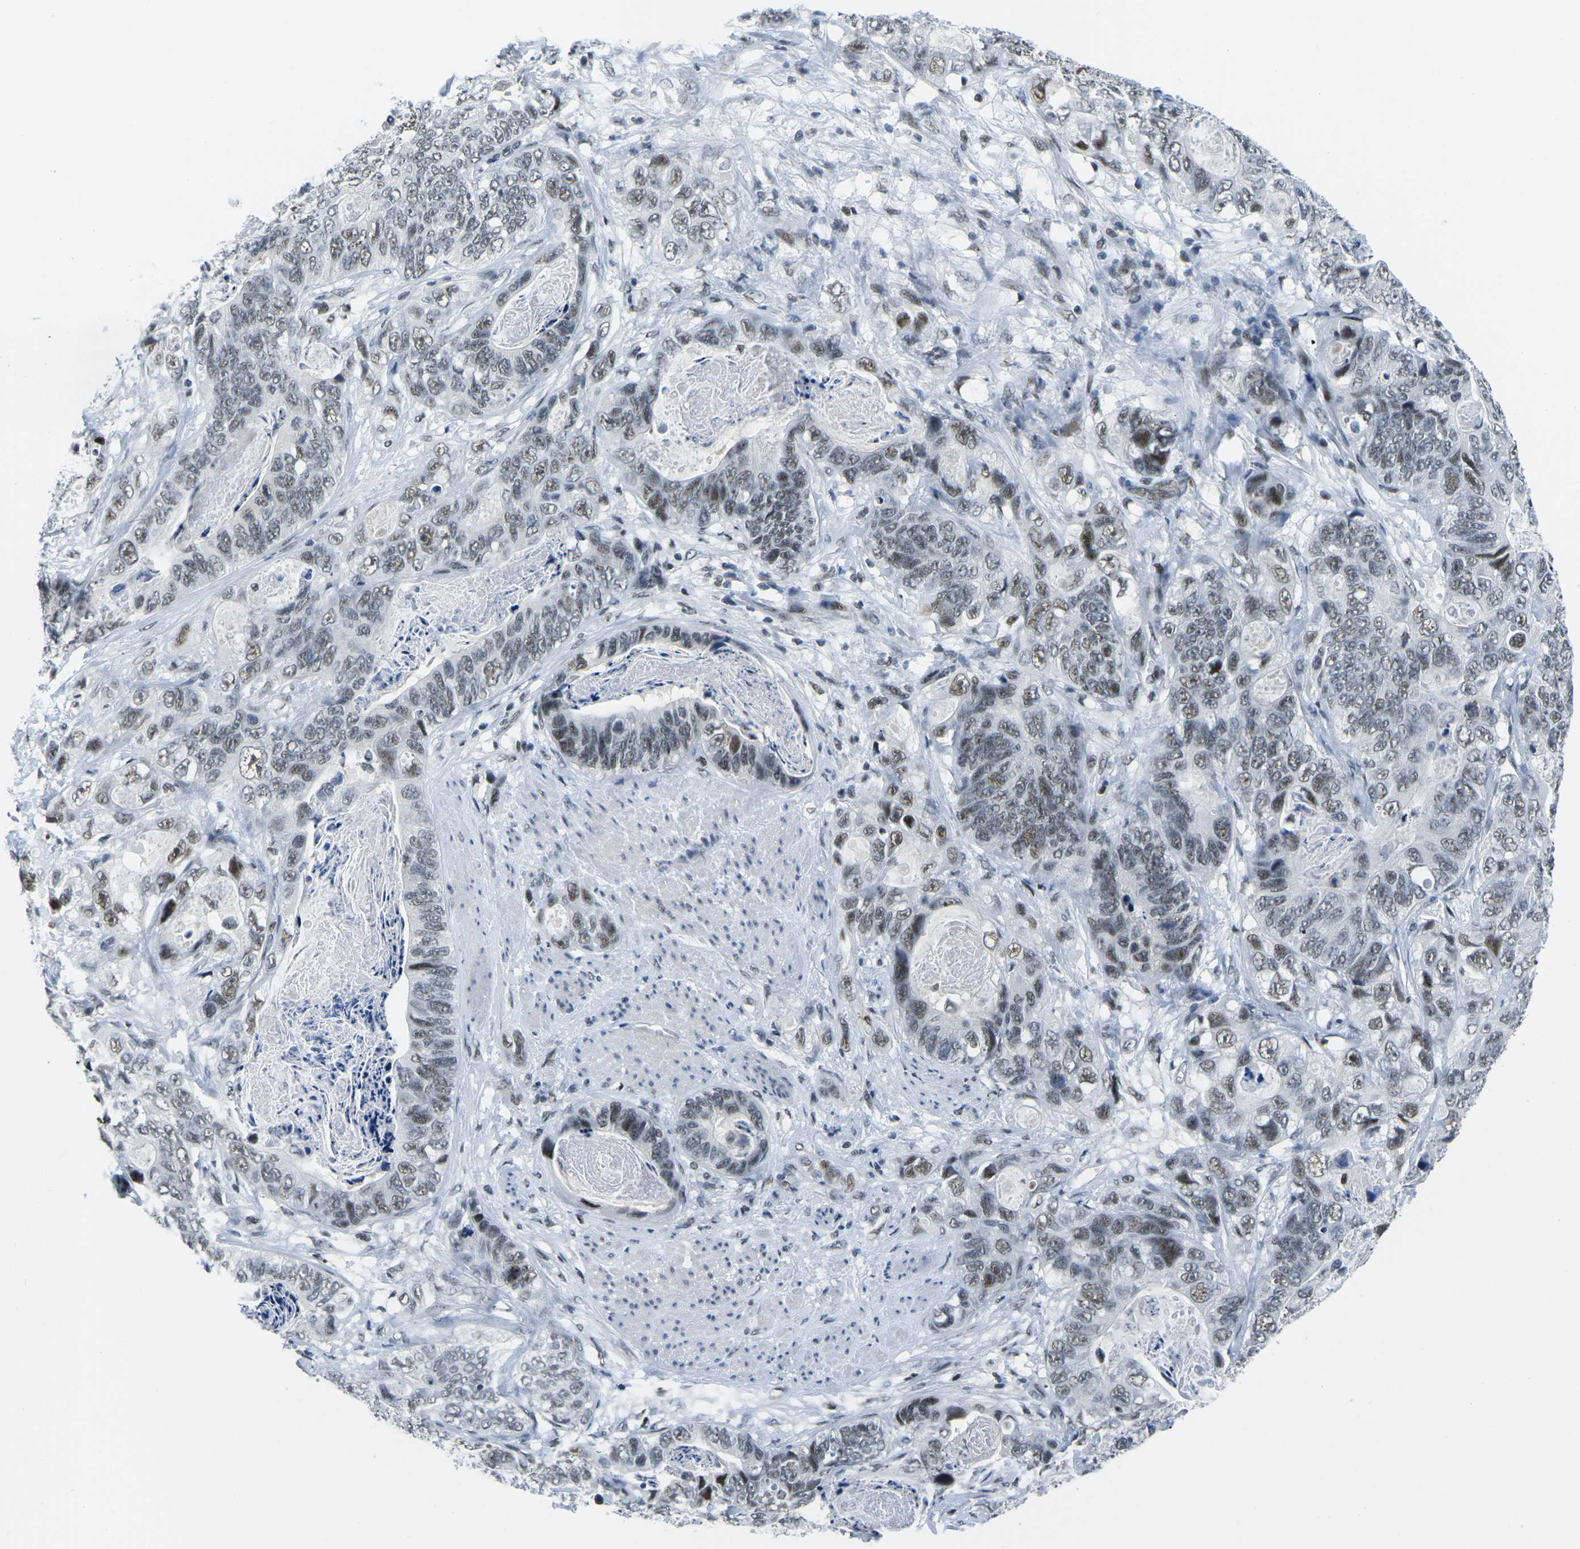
{"staining": {"intensity": "moderate", "quantity": "<25%", "location": "nuclear"}, "tissue": "stomach cancer", "cell_type": "Tumor cells", "image_type": "cancer", "snomed": [{"axis": "morphology", "description": "Adenocarcinoma, NOS"}, {"axis": "topography", "description": "Stomach"}], "caption": "Protein analysis of stomach cancer tissue demonstrates moderate nuclear positivity in approximately <25% of tumor cells. Immunohistochemistry (ihc) stains the protein in brown and the nuclei are stained blue.", "gene": "PRPF8", "patient": {"sex": "female", "age": 89}}